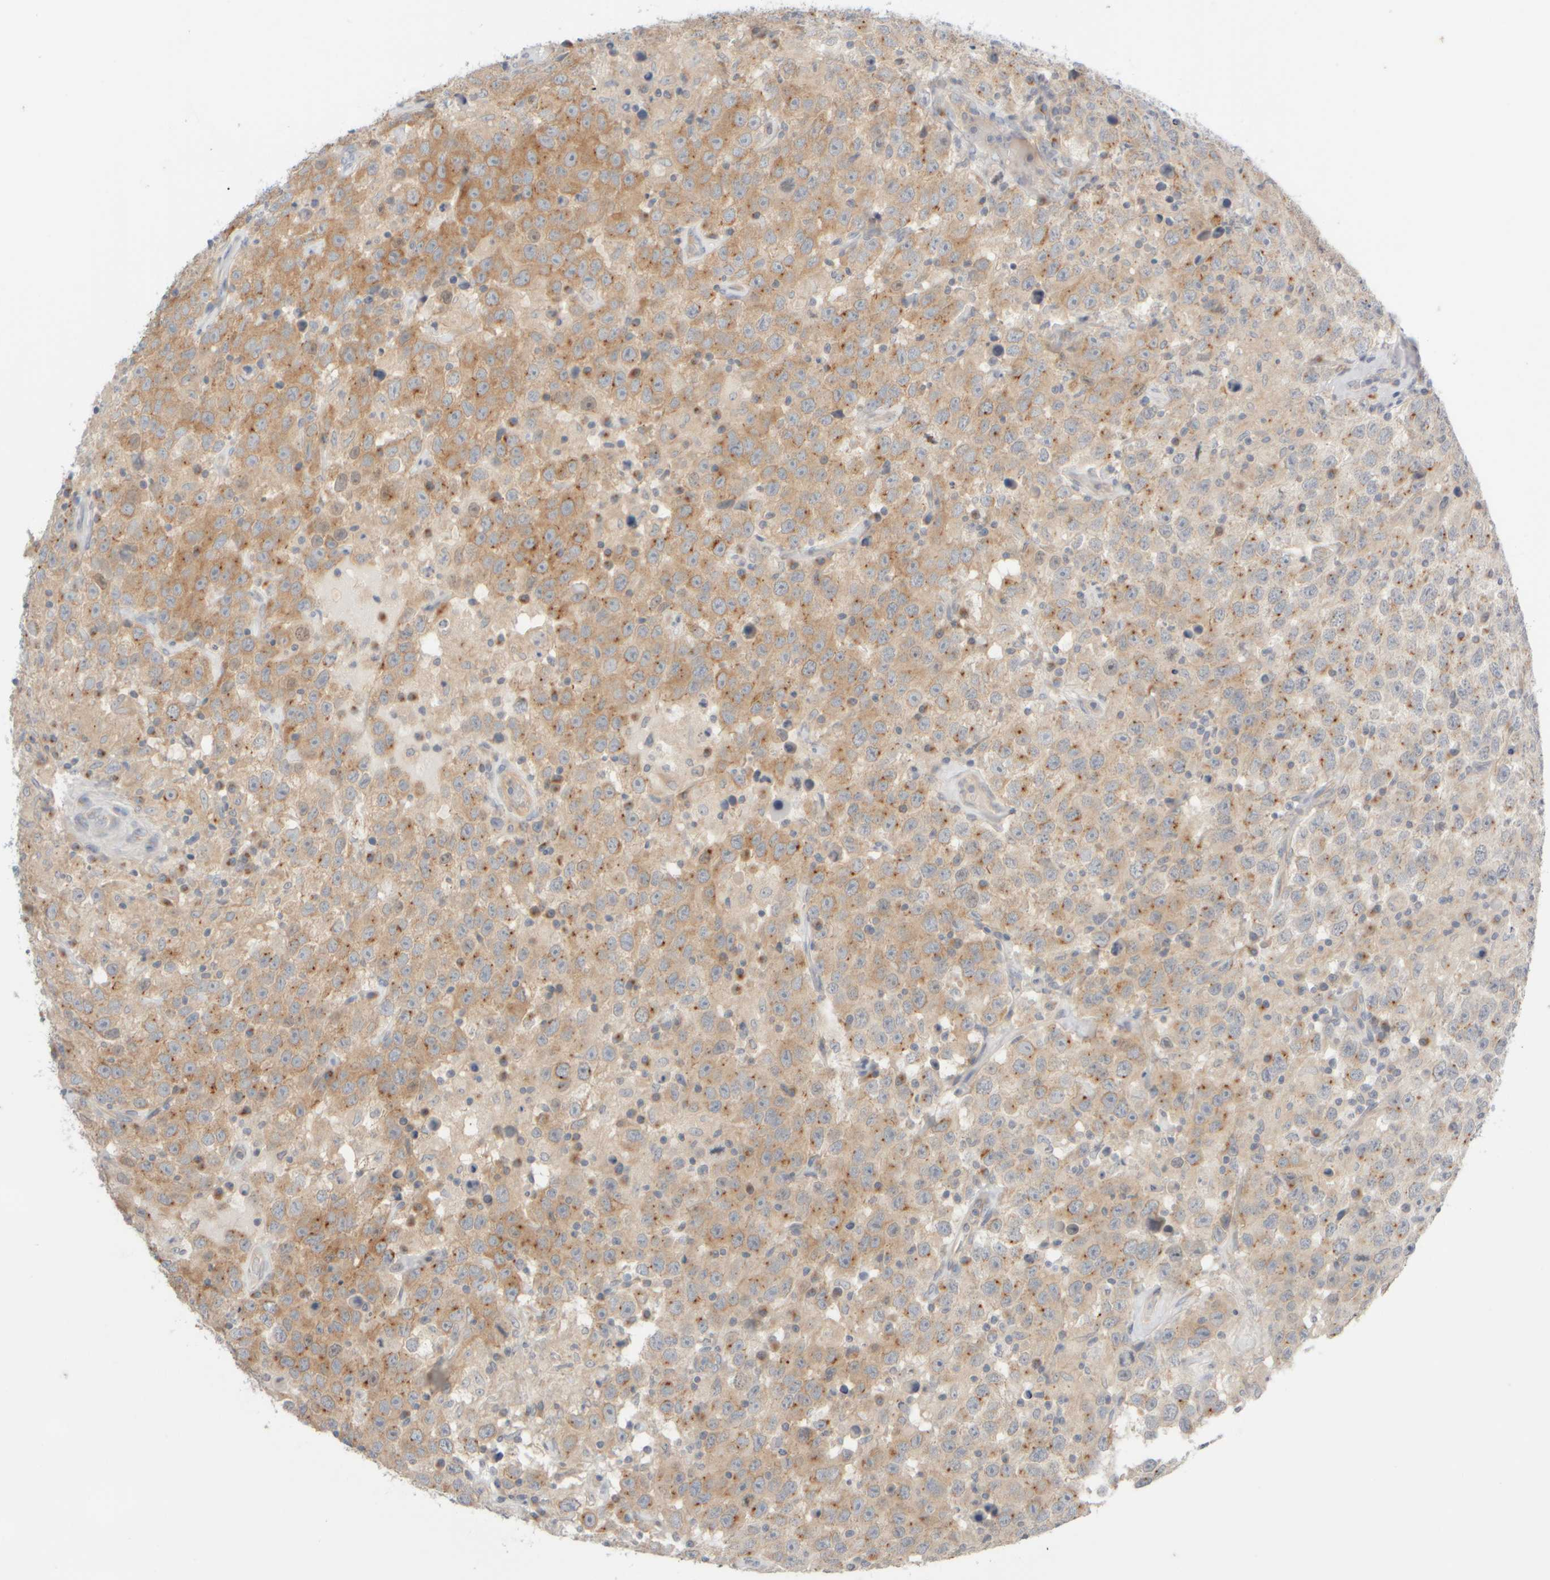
{"staining": {"intensity": "moderate", "quantity": "<25%", "location": "cytoplasmic/membranous"}, "tissue": "testis cancer", "cell_type": "Tumor cells", "image_type": "cancer", "snomed": [{"axis": "morphology", "description": "Seminoma, NOS"}, {"axis": "topography", "description": "Testis"}], "caption": "Testis seminoma was stained to show a protein in brown. There is low levels of moderate cytoplasmic/membranous expression in about <25% of tumor cells.", "gene": "GOPC", "patient": {"sex": "male", "age": 41}}